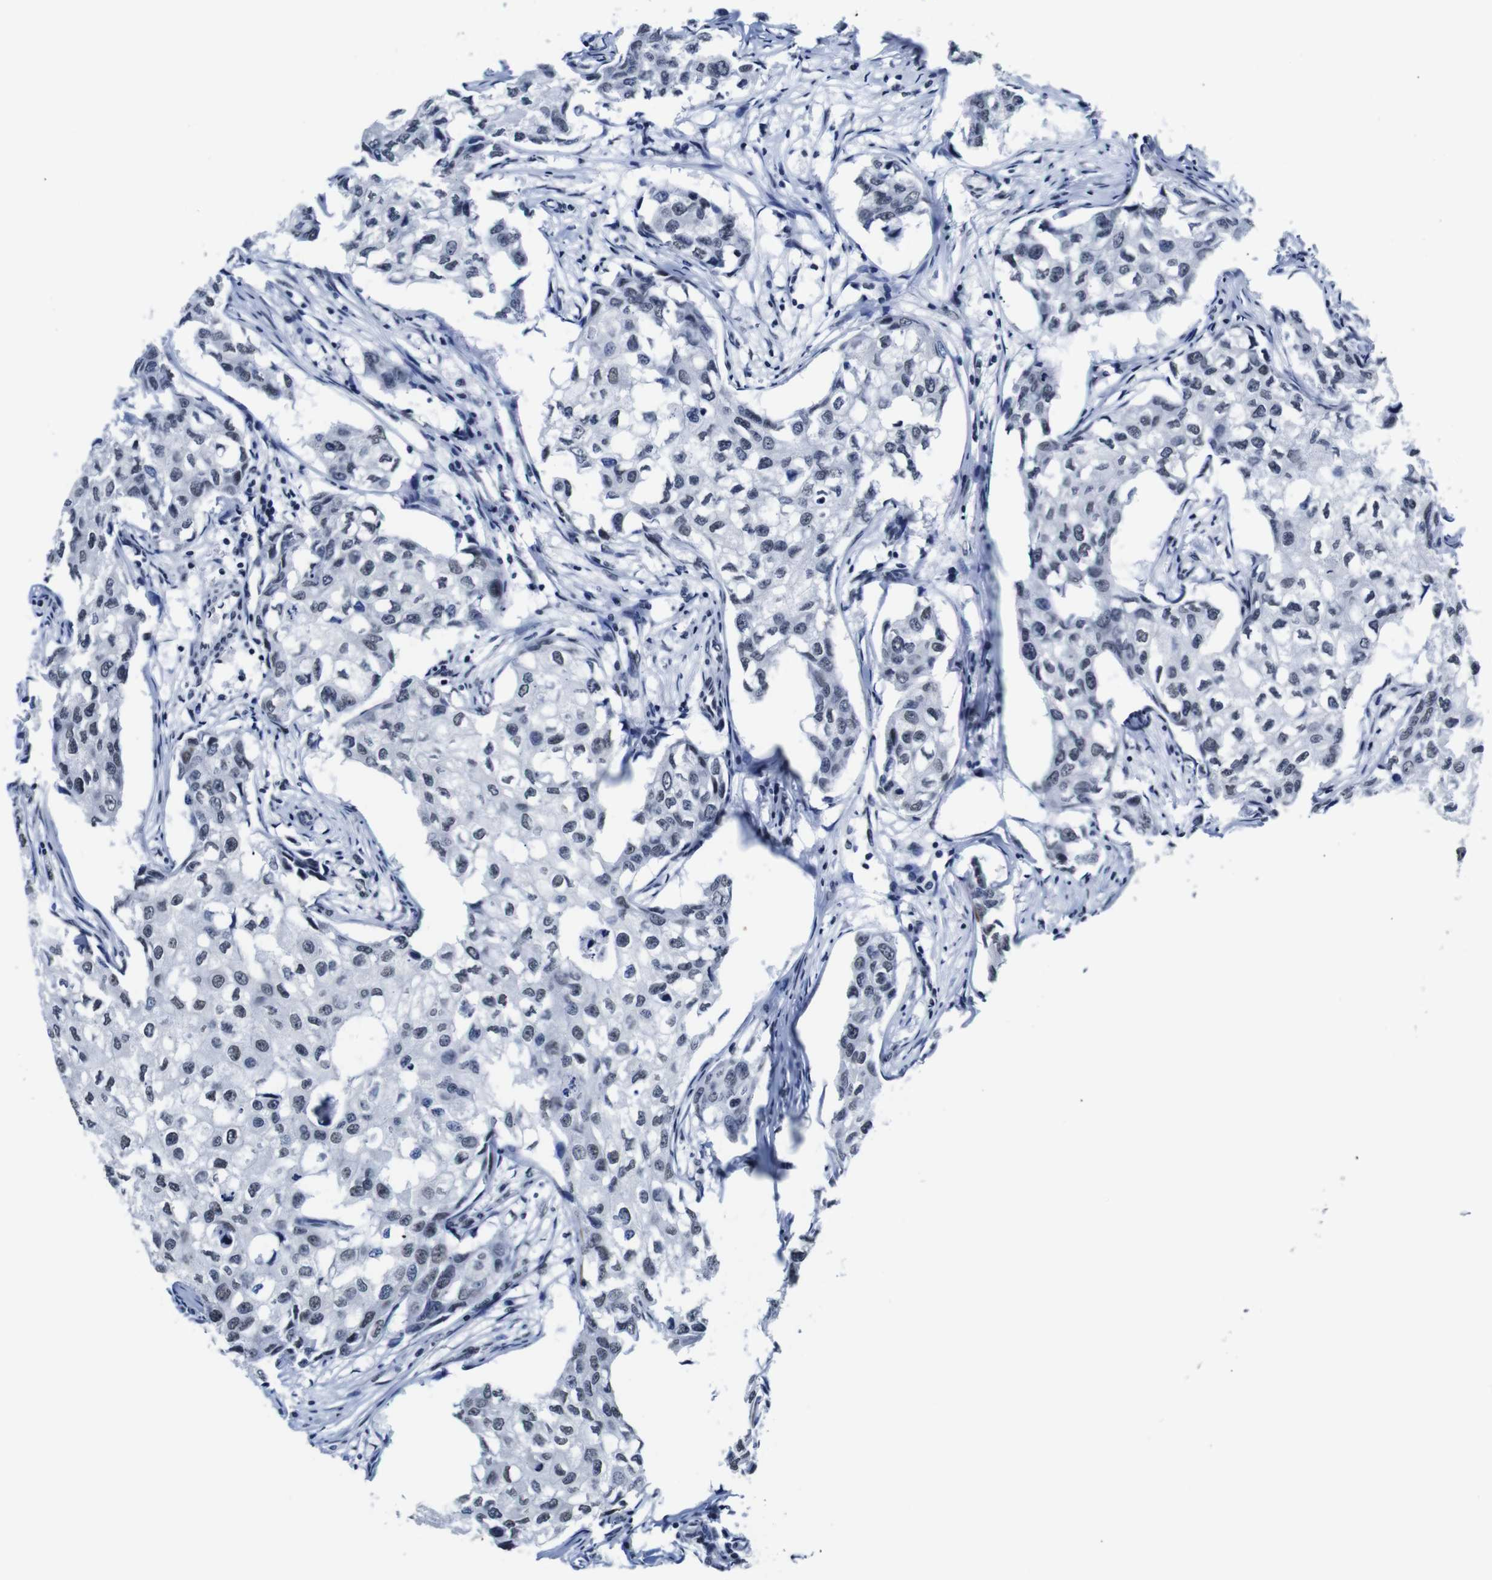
{"staining": {"intensity": "weak", "quantity": "25%-75%", "location": "nuclear"}, "tissue": "breast cancer", "cell_type": "Tumor cells", "image_type": "cancer", "snomed": [{"axis": "morphology", "description": "Duct carcinoma"}, {"axis": "topography", "description": "Breast"}], "caption": "Immunohistochemical staining of human breast cancer (invasive ductal carcinoma) displays low levels of weak nuclear protein staining in approximately 25%-75% of tumor cells. The protein of interest is shown in brown color, while the nuclei are stained blue.", "gene": "ILDR2", "patient": {"sex": "female", "age": 27}}